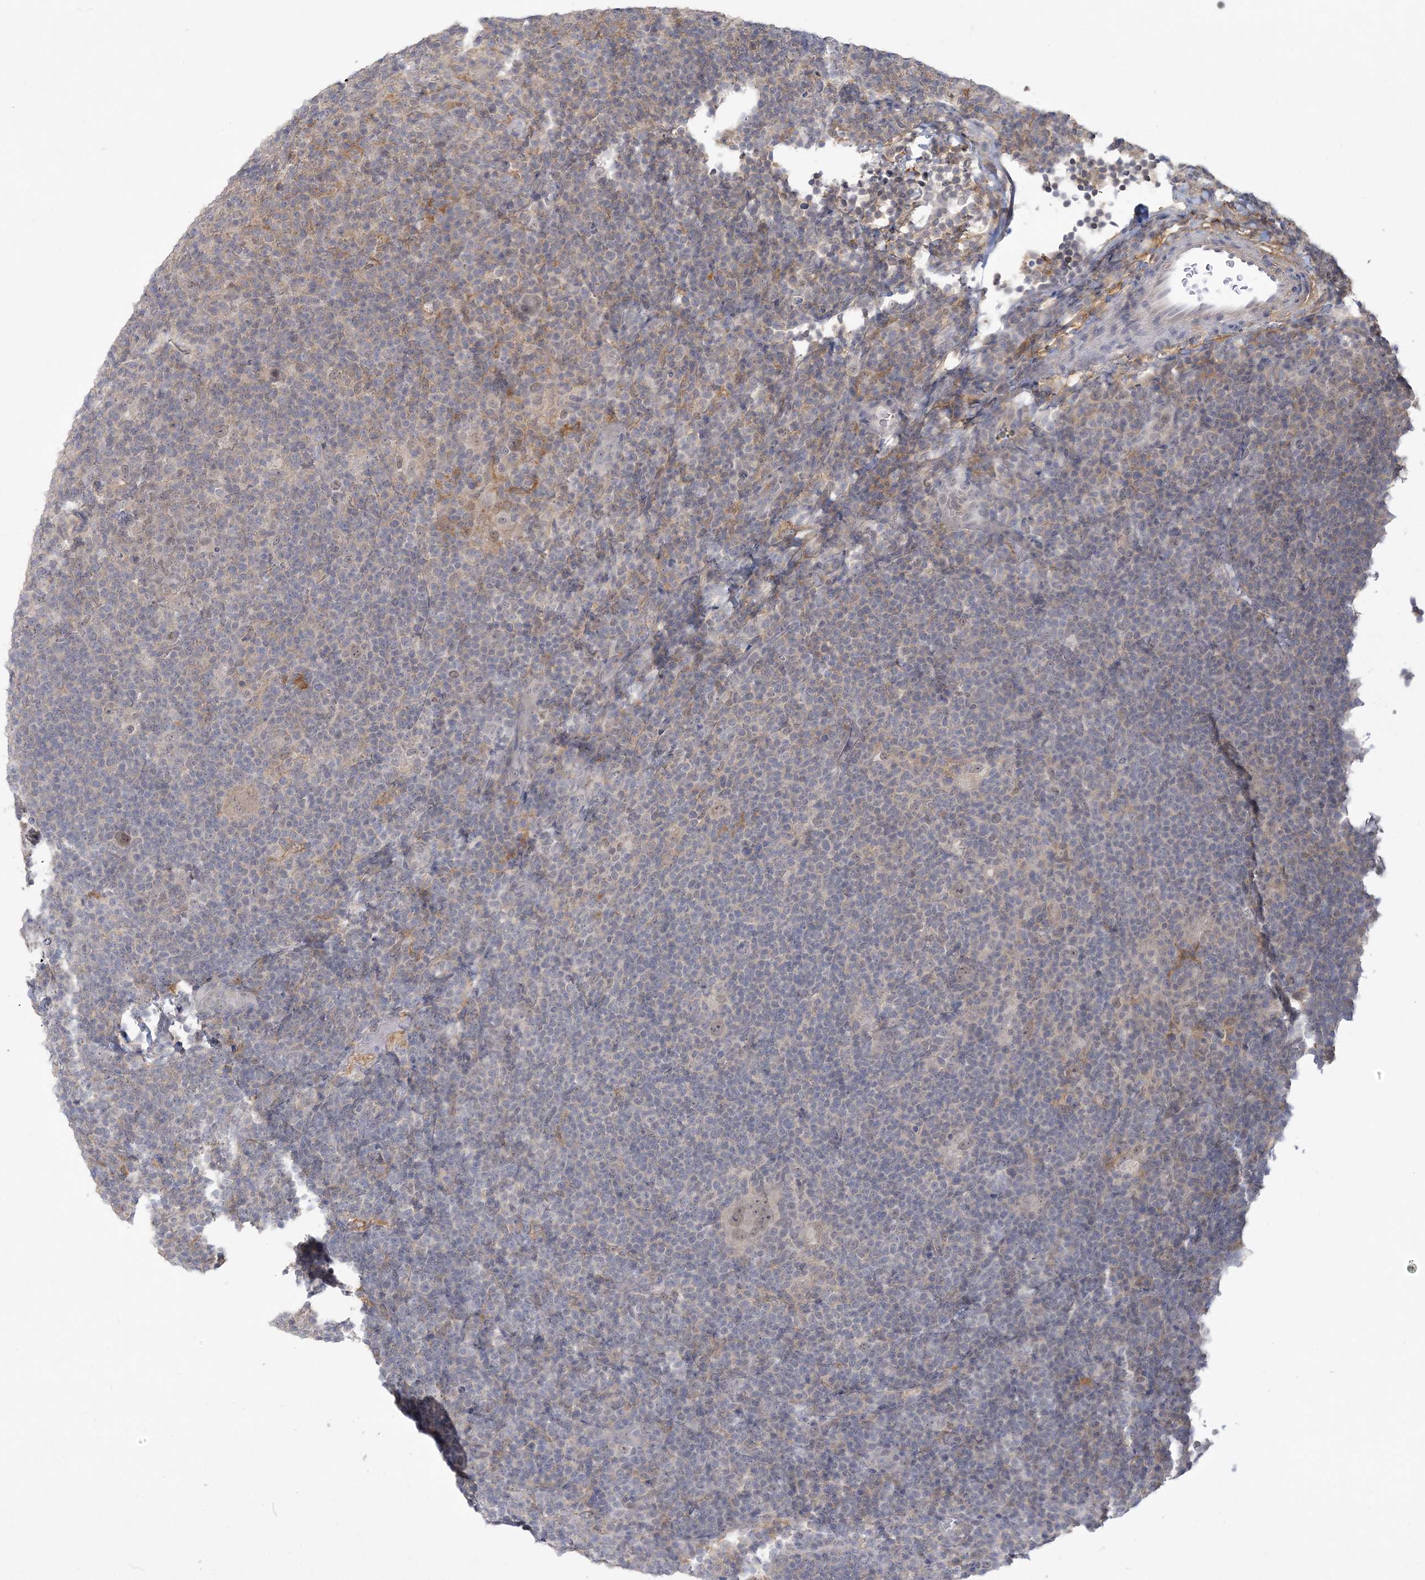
{"staining": {"intensity": "weak", "quantity": ">75%", "location": "nuclear"}, "tissue": "lymphoma", "cell_type": "Tumor cells", "image_type": "cancer", "snomed": [{"axis": "morphology", "description": "Hodgkin's disease, NOS"}, {"axis": "topography", "description": "Lymph node"}], "caption": "Hodgkin's disease stained with a protein marker shows weak staining in tumor cells.", "gene": "ANKS1A", "patient": {"sex": "female", "age": 57}}